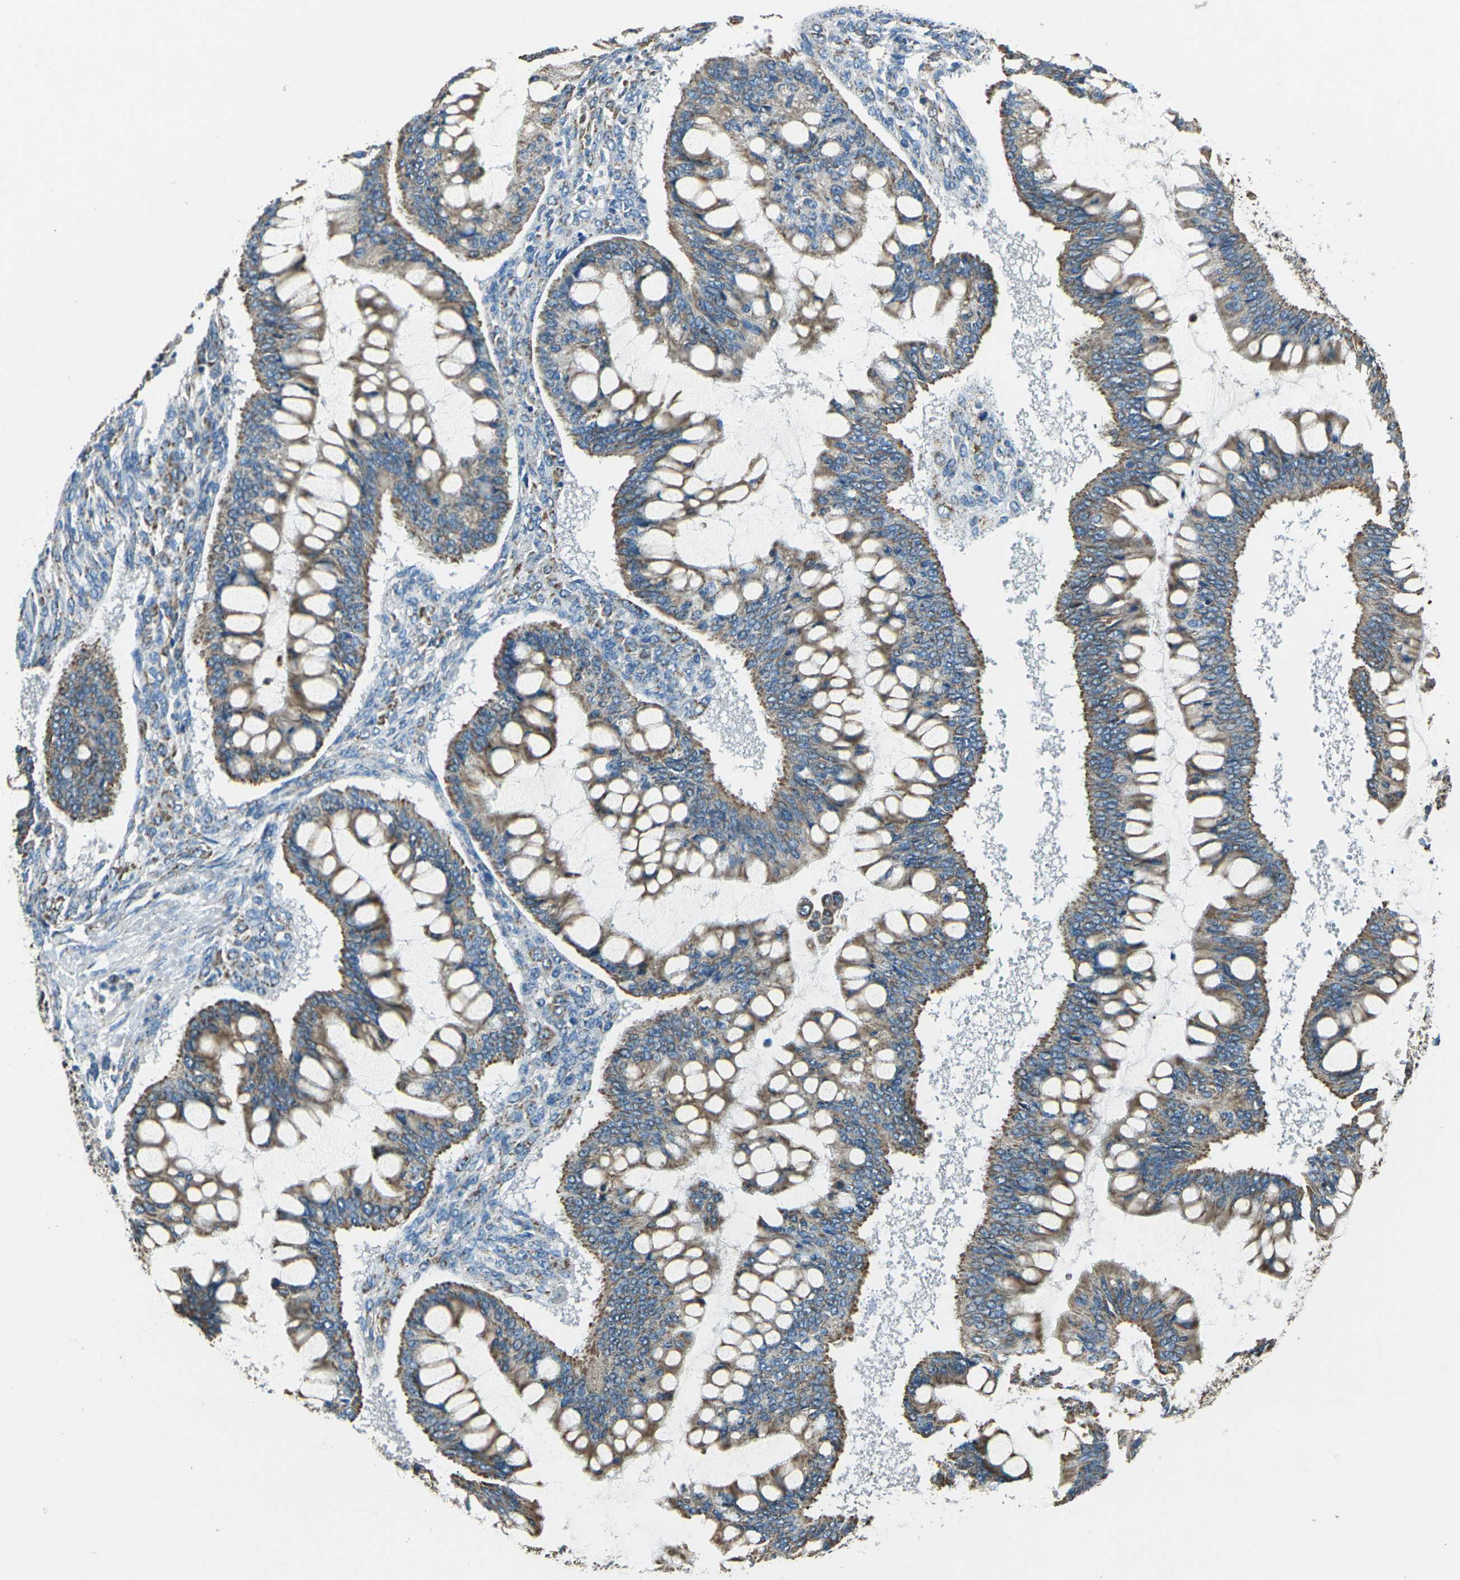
{"staining": {"intensity": "moderate", "quantity": ">75%", "location": "cytoplasmic/membranous"}, "tissue": "ovarian cancer", "cell_type": "Tumor cells", "image_type": "cancer", "snomed": [{"axis": "morphology", "description": "Cystadenocarcinoma, mucinous, NOS"}, {"axis": "topography", "description": "Ovary"}], "caption": "Tumor cells demonstrate moderate cytoplasmic/membranous positivity in approximately >75% of cells in ovarian mucinous cystadenocarcinoma. (brown staining indicates protein expression, while blue staining denotes nuclei).", "gene": "IRF3", "patient": {"sex": "female", "age": 73}}